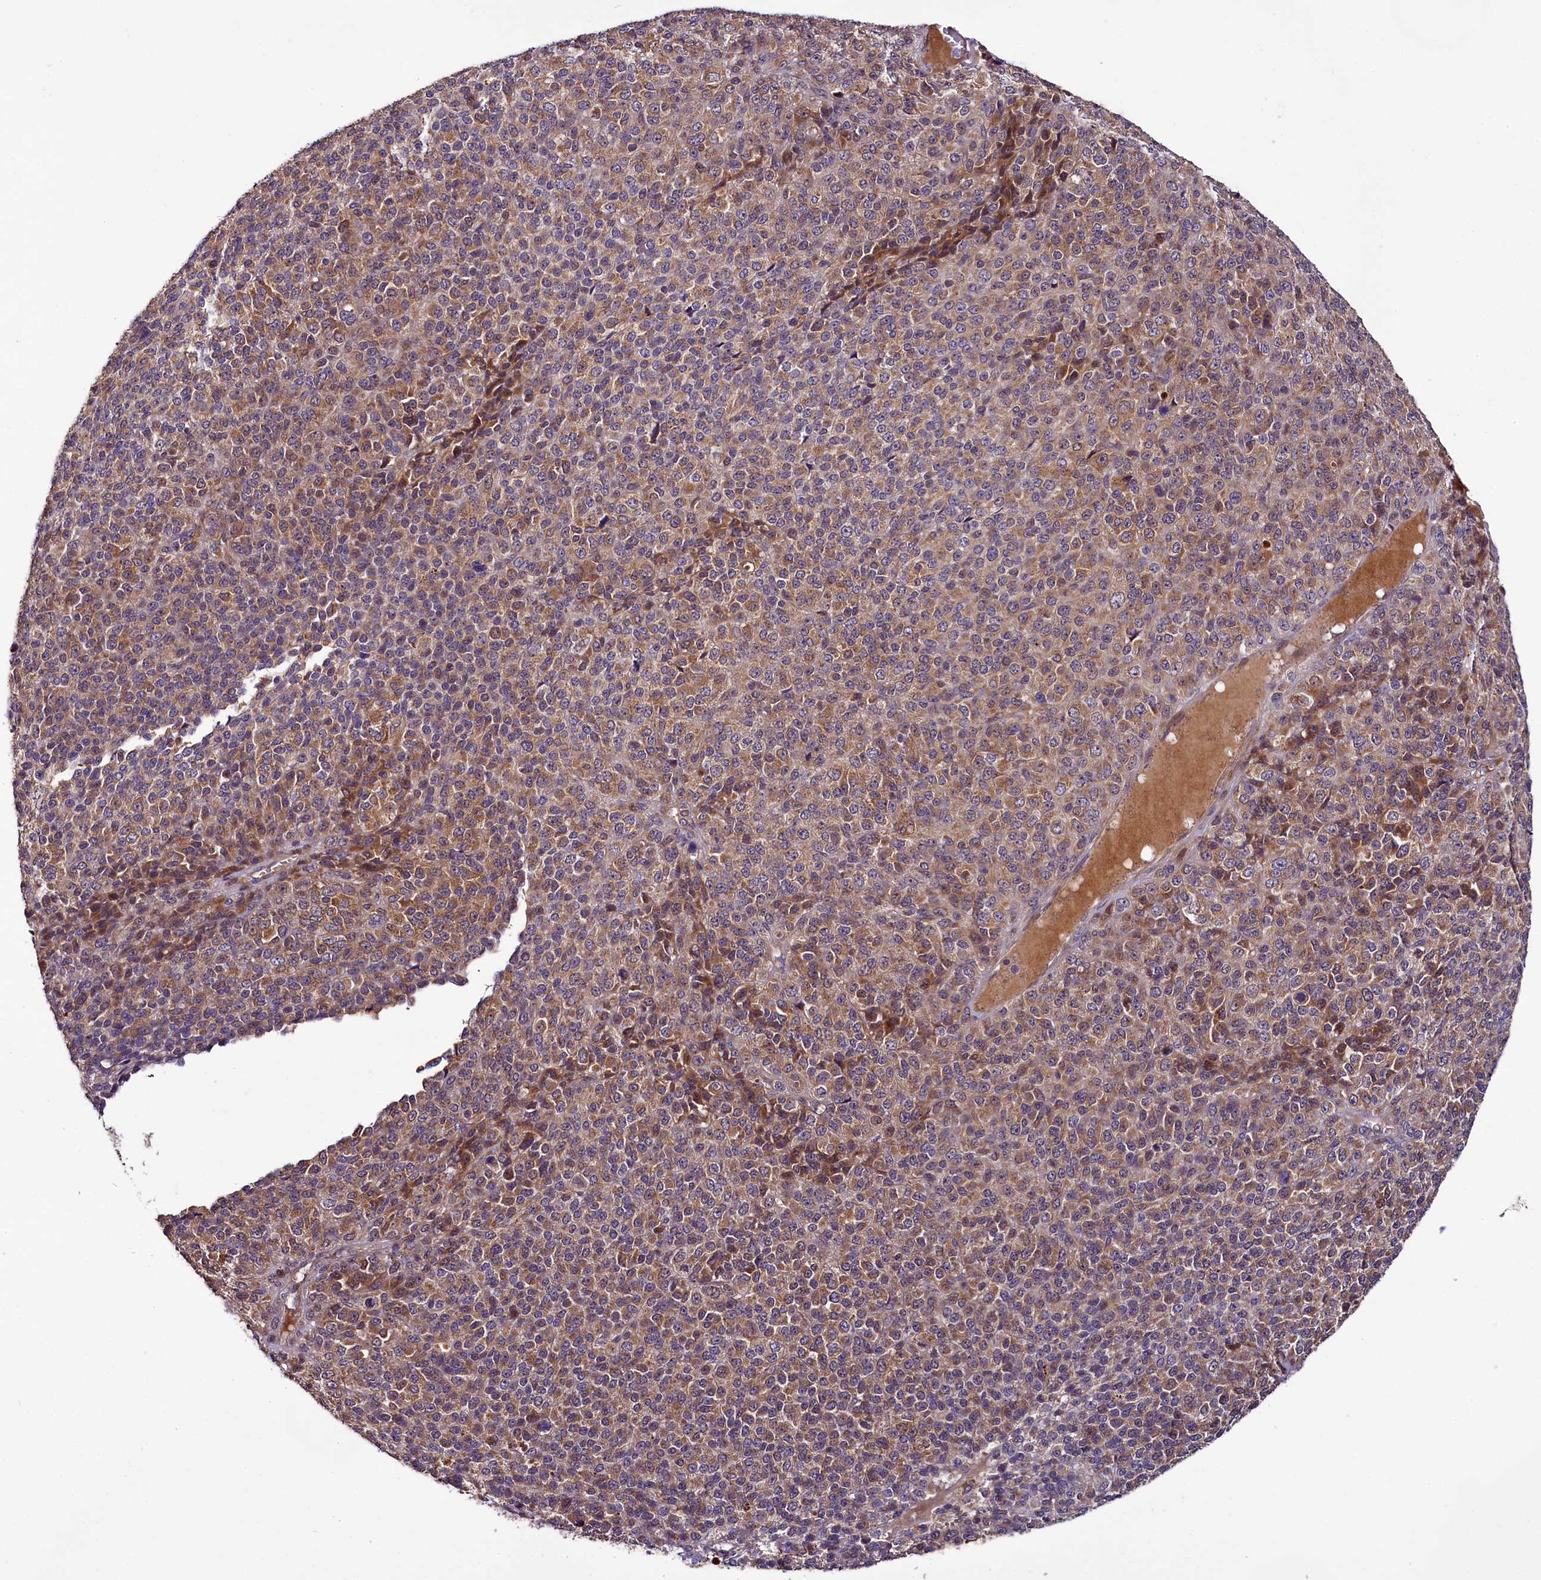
{"staining": {"intensity": "moderate", "quantity": ">75%", "location": "cytoplasmic/membranous"}, "tissue": "melanoma", "cell_type": "Tumor cells", "image_type": "cancer", "snomed": [{"axis": "morphology", "description": "Malignant melanoma, Metastatic site"}, {"axis": "topography", "description": "Brain"}], "caption": "Immunohistochemical staining of human melanoma exhibits medium levels of moderate cytoplasmic/membranous protein positivity in about >75% of tumor cells.", "gene": "RPUSD2", "patient": {"sex": "female", "age": 56}}